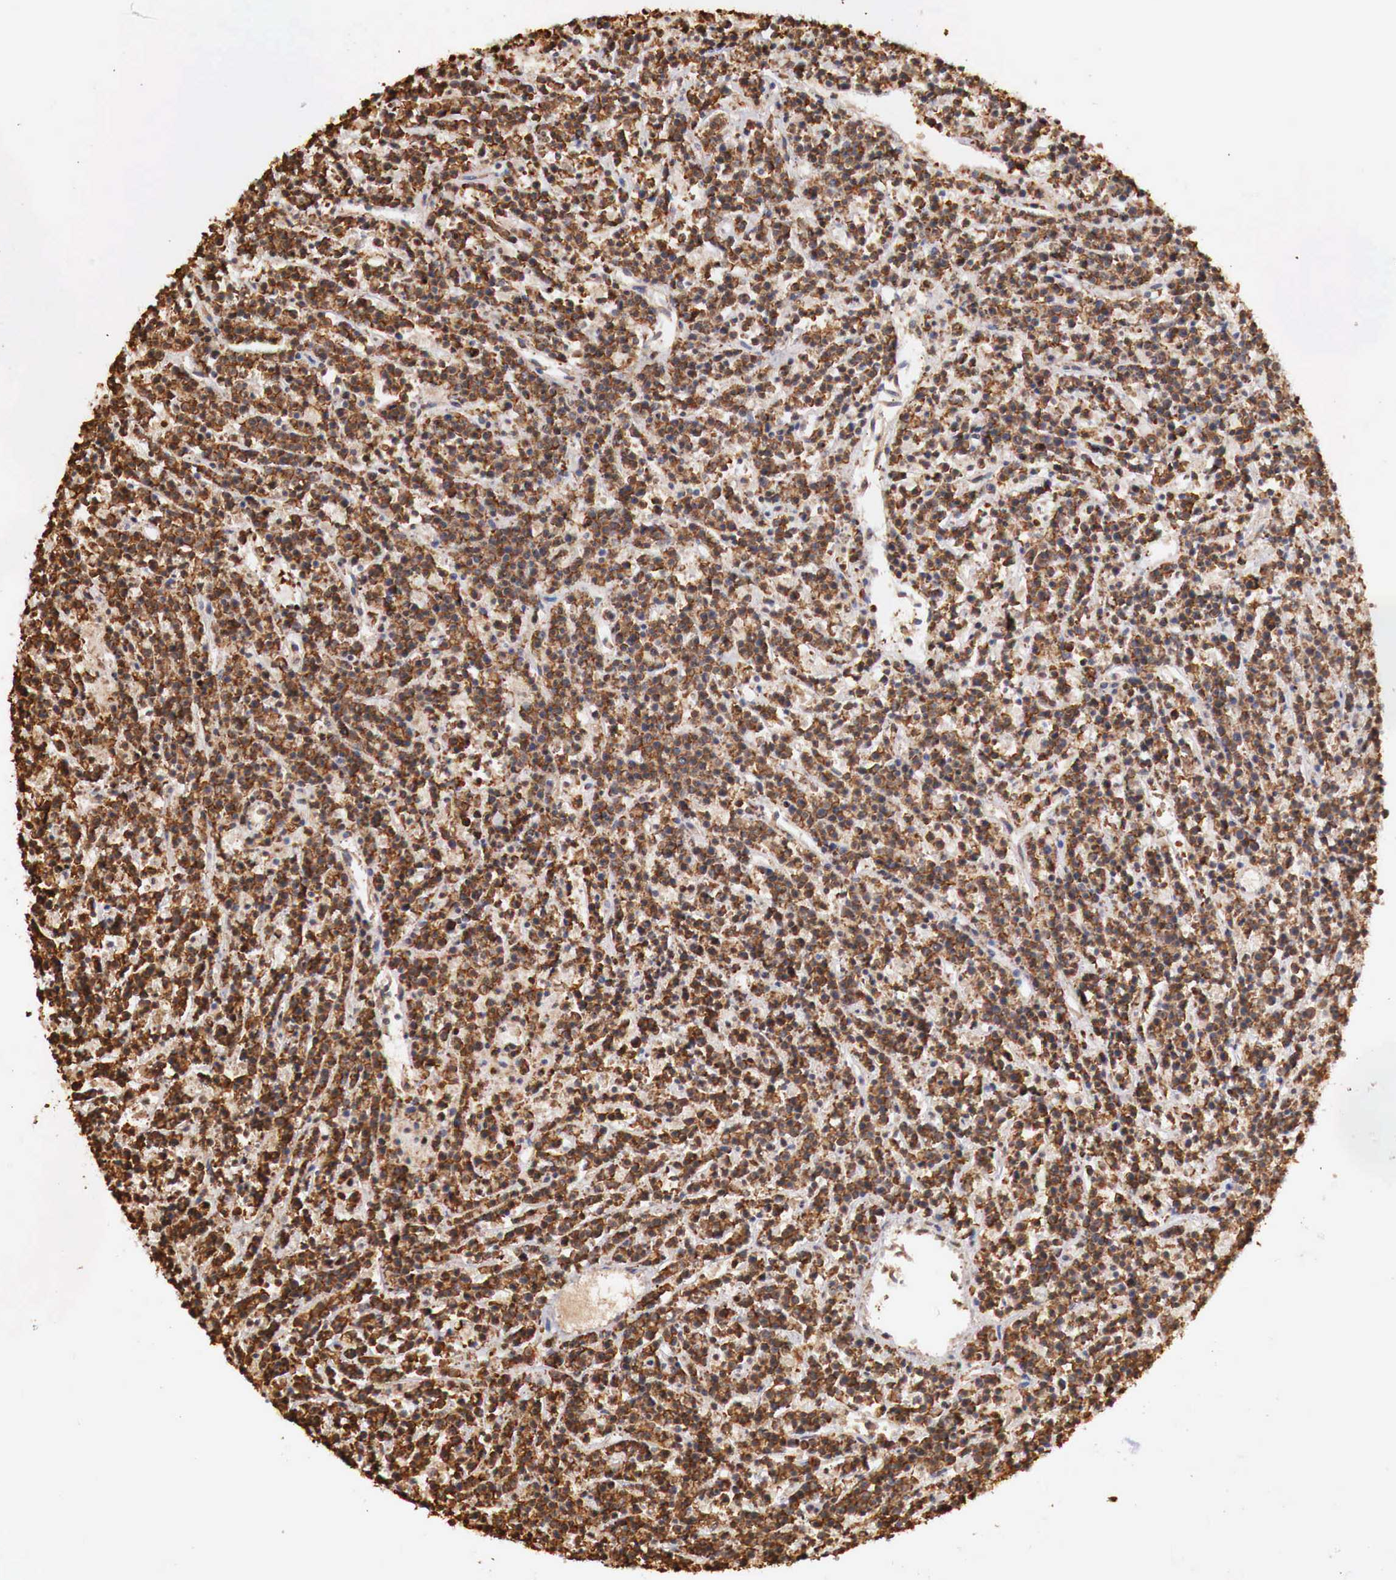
{"staining": {"intensity": "strong", "quantity": ">75%", "location": "cytoplasmic/membranous"}, "tissue": "lymphoma", "cell_type": "Tumor cells", "image_type": "cancer", "snomed": [{"axis": "morphology", "description": "Malignant lymphoma, non-Hodgkin's type, High grade"}, {"axis": "topography", "description": "Ovary"}], "caption": "This image displays immunohistochemistry (IHC) staining of malignant lymphoma, non-Hodgkin's type (high-grade), with high strong cytoplasmic/membranous positivity in about >75% of tumor cells.", "gene": "DKC1", "patient": {"sex": "female", "age": 56}}